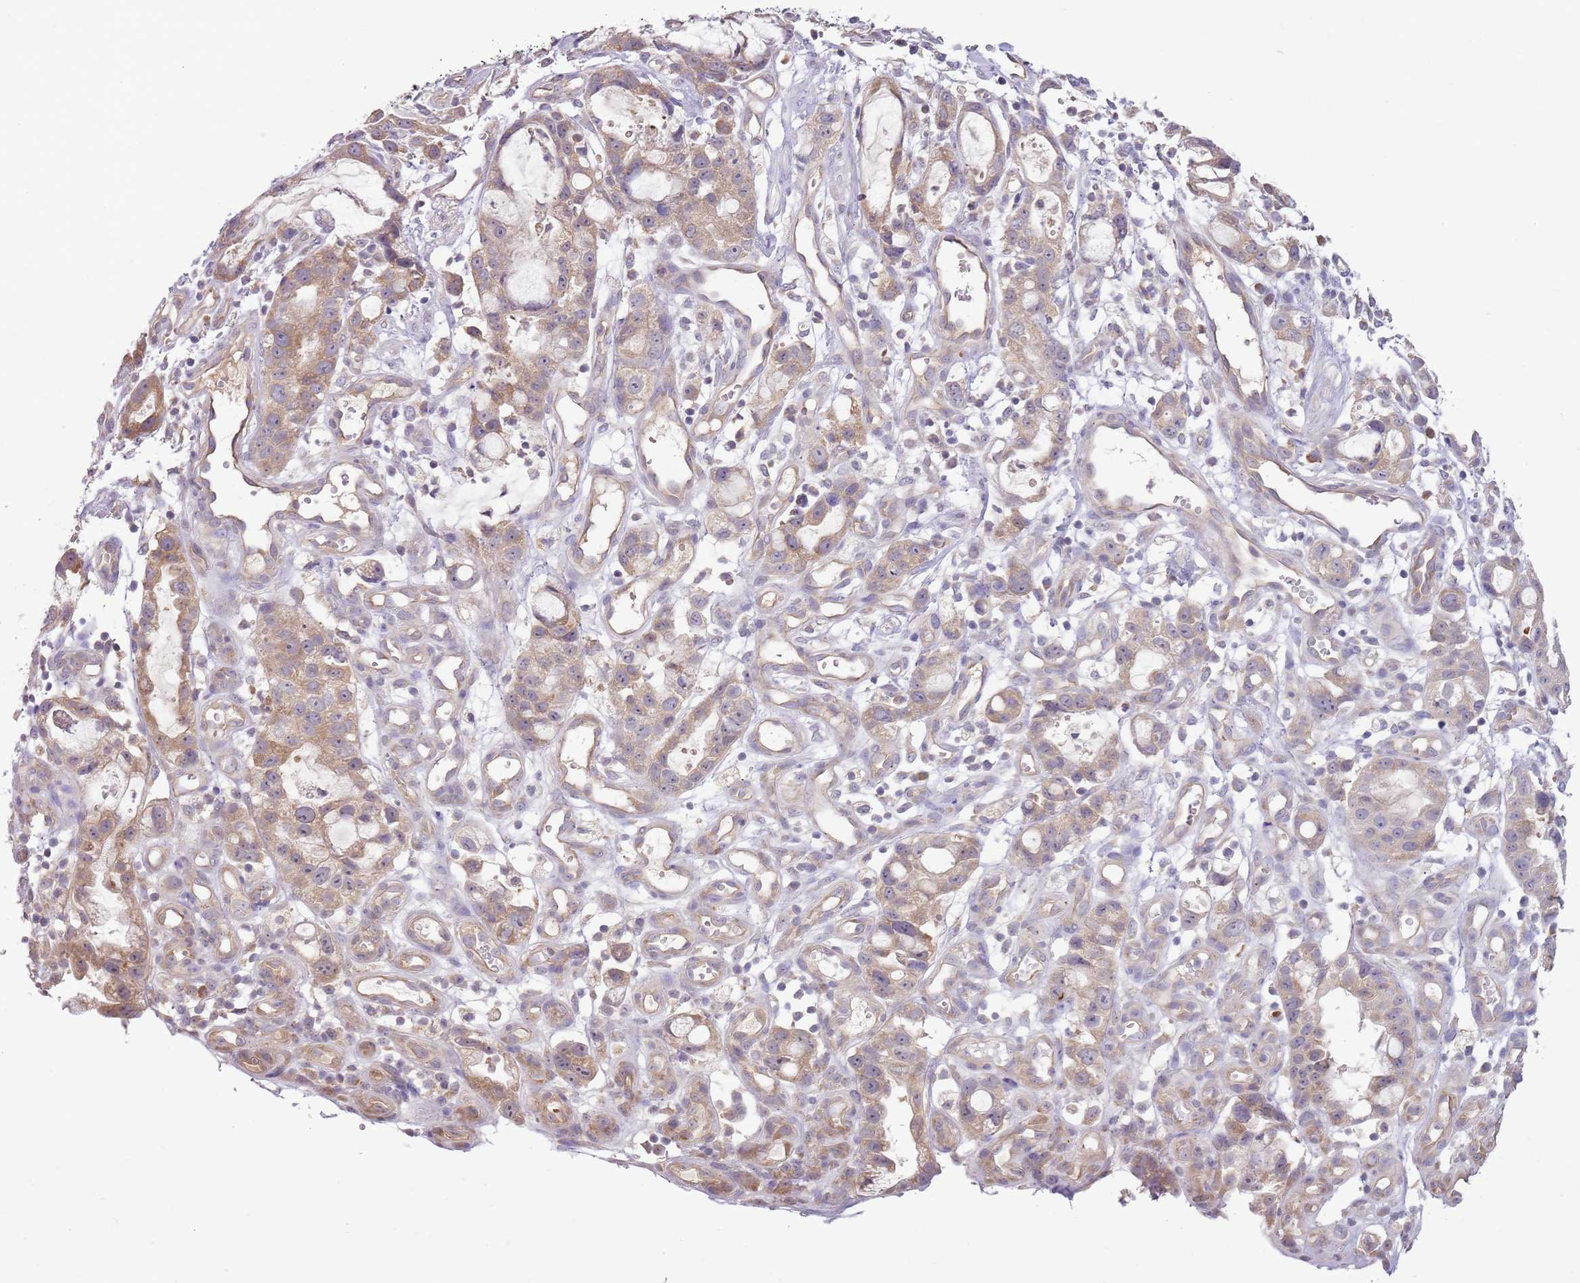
{"staining": {"intensity": "moderate", "quantity": "25%-75%", "location": "cytoplasmic/membranous"}, "tissue": "stomach cancer", "cell_type": "Tumor cells", "image_type": "cancer", "snomed": [{"axis": "morphology", "description": "Adenocarcinoma, NOS"}, {"axis": "topography", "description": "Stomach"}], "caption": "Moderate cytoplasmic/membranous protein expression is seen in approximately 25%-75% of tumor cells in stomach cancer.", "gene": "SKOR2", "patient": {"sex": "male", "age": 55}}